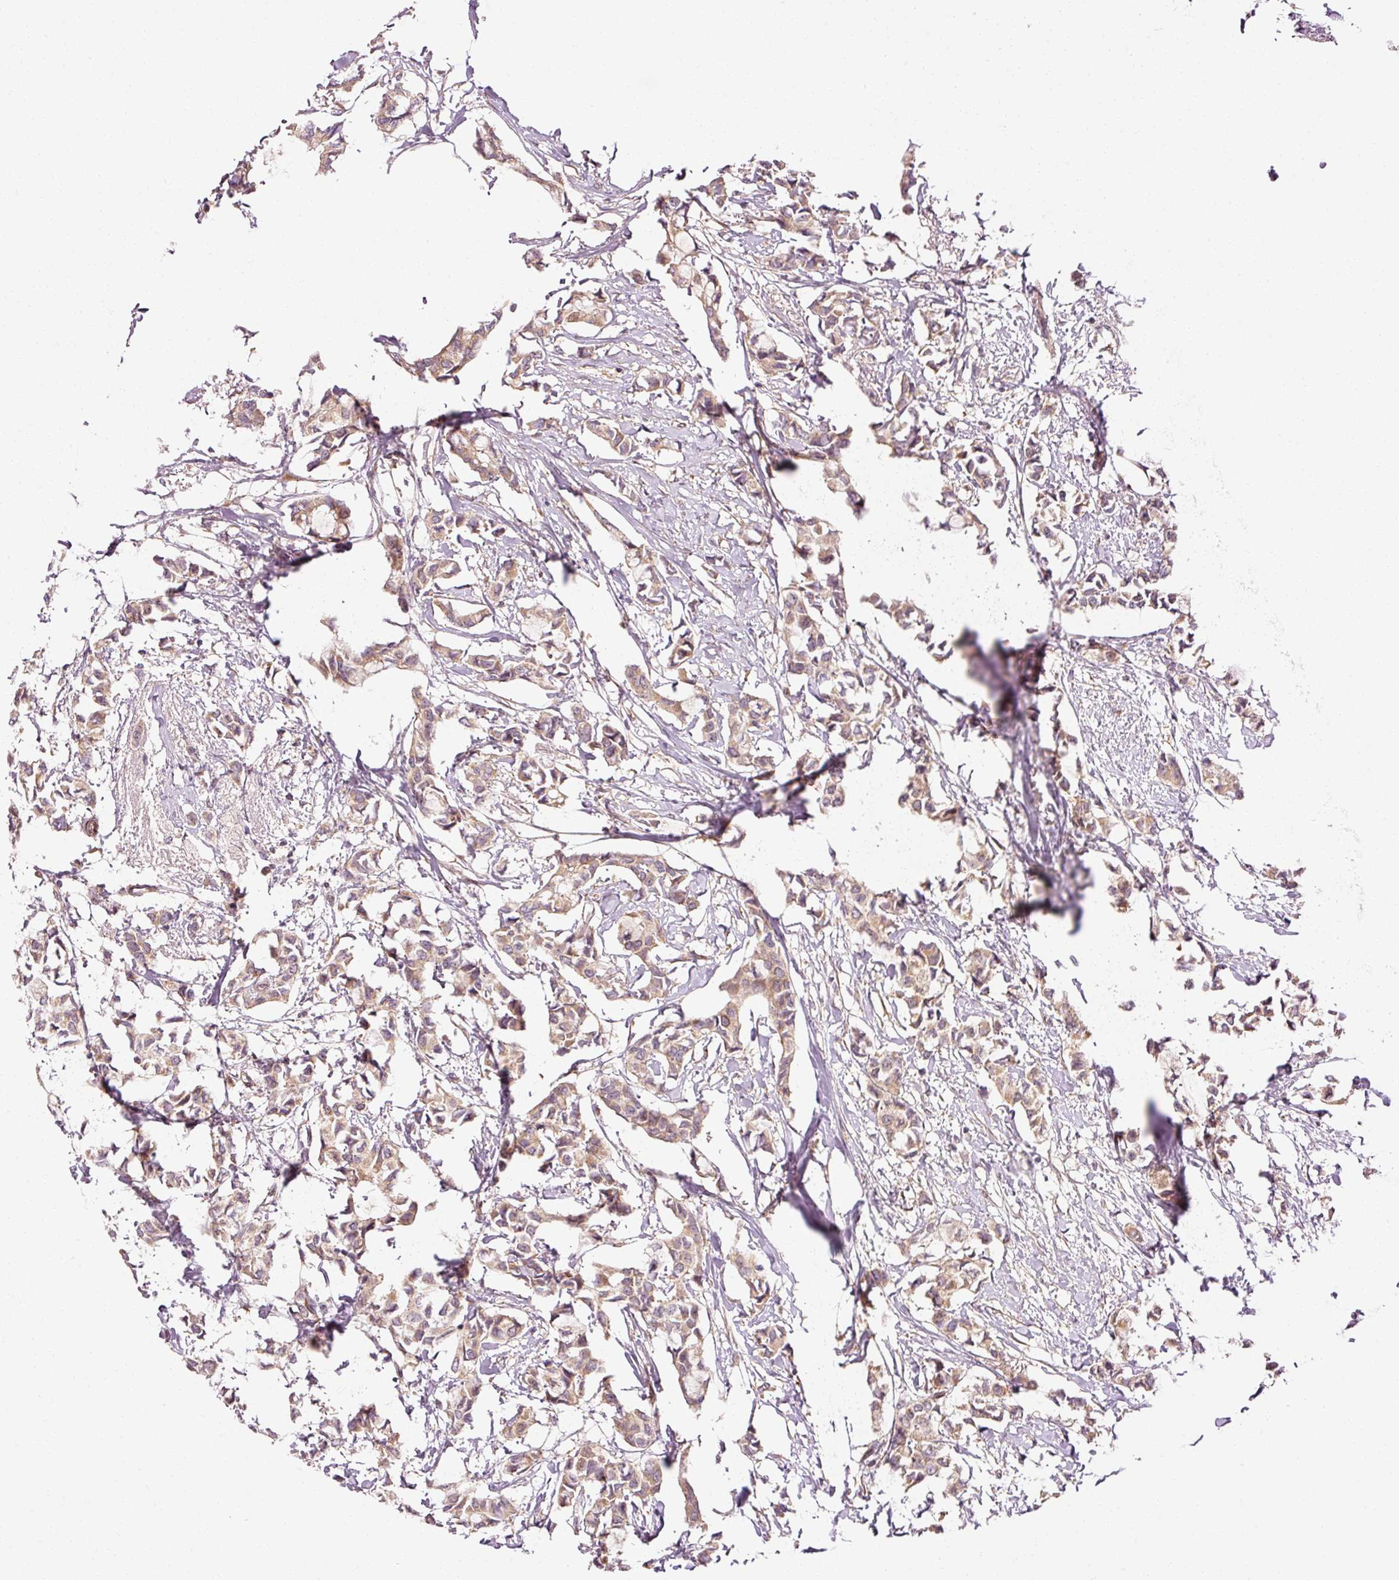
{"staining": {"intensity": "moderate", "quantity": "25%-75%", "location": "cytoplasmic/membranous"}, "tissue": "breast cancer", "cell_type": "Tumor cells", "image_type": "cancer", "snomed": [{"axis": "morphology", "description": "Duct carcinoma"}, {"axis": "topography", "description": "Breast"}], "caption": "Protein expression analysis of human breast cancer (intraductal carcinoma) reveals moderate cytoplasmic/membranous staining in approximately 25%-75% of tumor cells.", "gene": "PPP1R14B", "patient": {"sex": "female", "age": 73}}